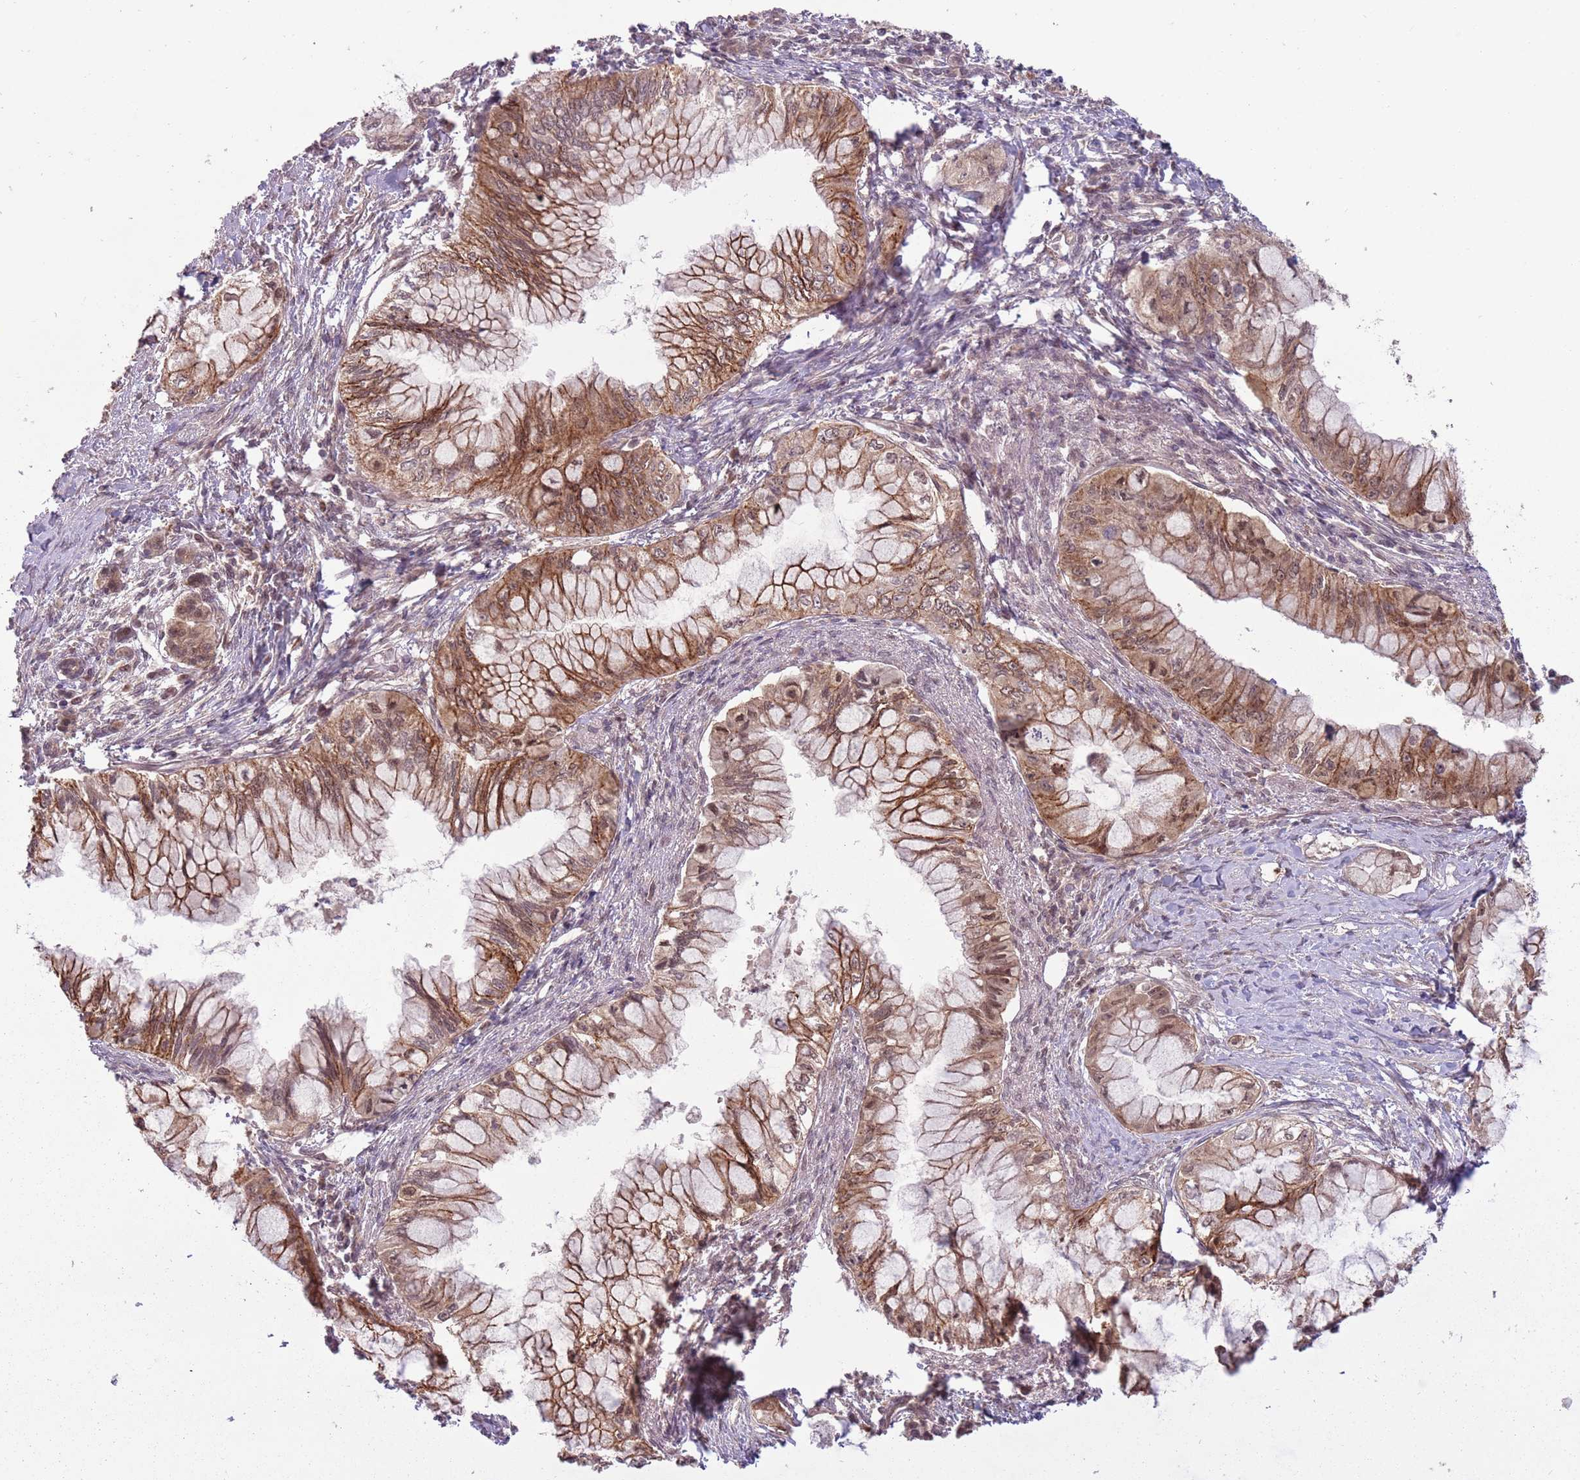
{"staining": {"intensity": "moderate", "quantity": "25%-75%", "location": "cytoplasmic/membranous,nuclear"}, "tissue": "pancreatic cancer", "cell_type": "Tumor cells", "image_type": "cancer", "snomed": [{"axis": "morphology", "description": "Adenocarcinoma, NOS"}, {"axis": "topography", "description": "Pancreas"}], "caption": "IHC micrograph of neoplastic tissue: pancreatic adenocarcinoma stained using immunohistochemistry displays medium levels of moderate protein expression localized specifically in the cytoplasmic/membranous and nuclear of tumor cells, appearing as a cytoplasmic/membranous and nuclear brown color.", "gene": "ADAMTS3", "patient": {"sex": "male", "age": 48}}